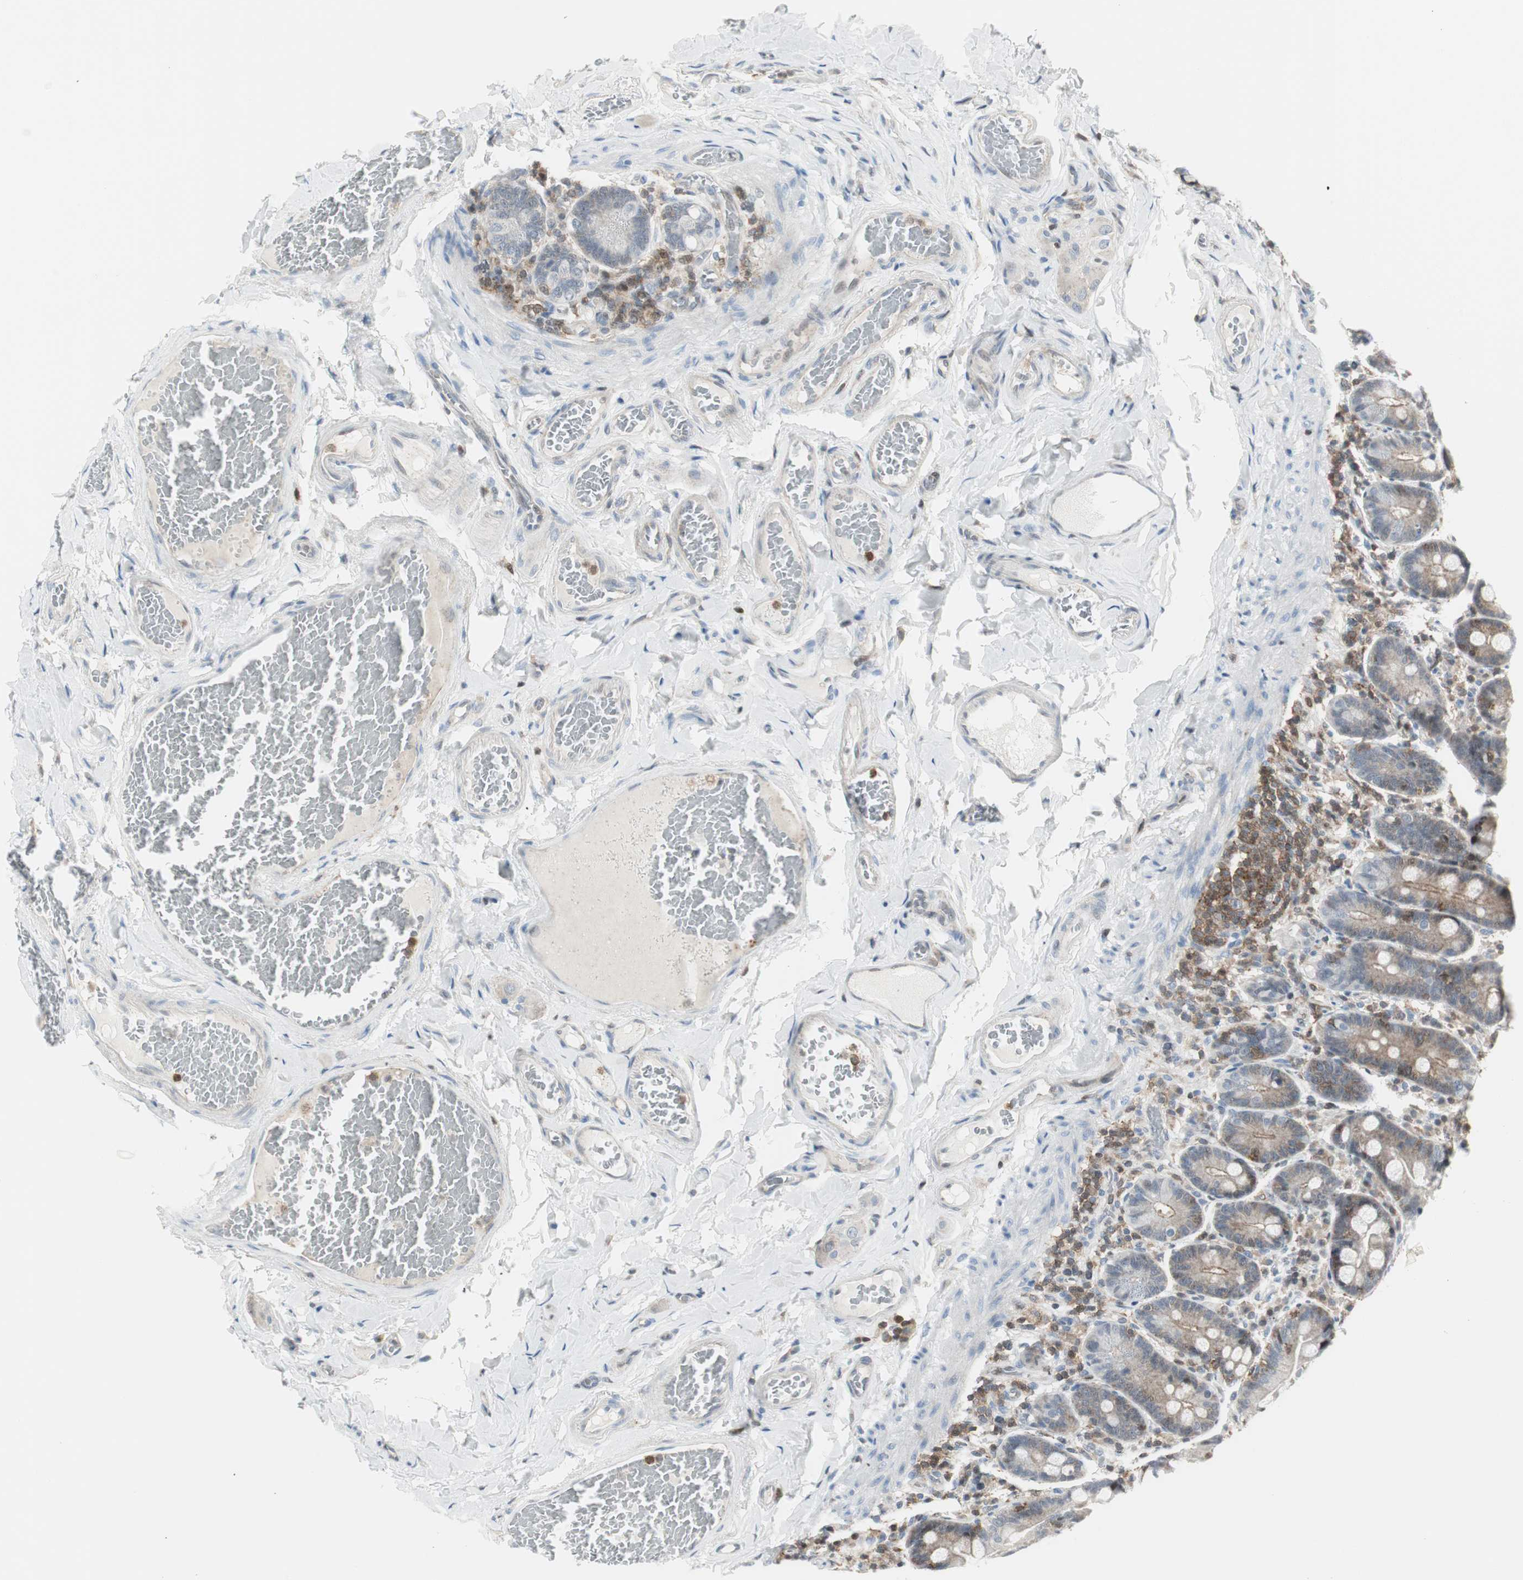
{"staining": {"intensity": "moderate", "quantity": "25%-75%", "location": "cytoplasmic/membranous"}, "tissue": "duodenum", "cell_type": "Glandular cells", "image_type": "normal", "snomed": [{"axis": "morphology", "description": "Normal tissue, NOS"}, {"axis": "topography", "description": "Duodenum"}], "caption": "DAB (3,3'-diaminobenzidine) immunohistochemical staining of benign human duodenum reveals moderate cytoplasmic/membranous protein positivity in approximately 25%-75% of glandular cells. Nuclei are stained in blue.", "gene": "PPP1CA", "patient": {"sex": "male", "age": 66}}